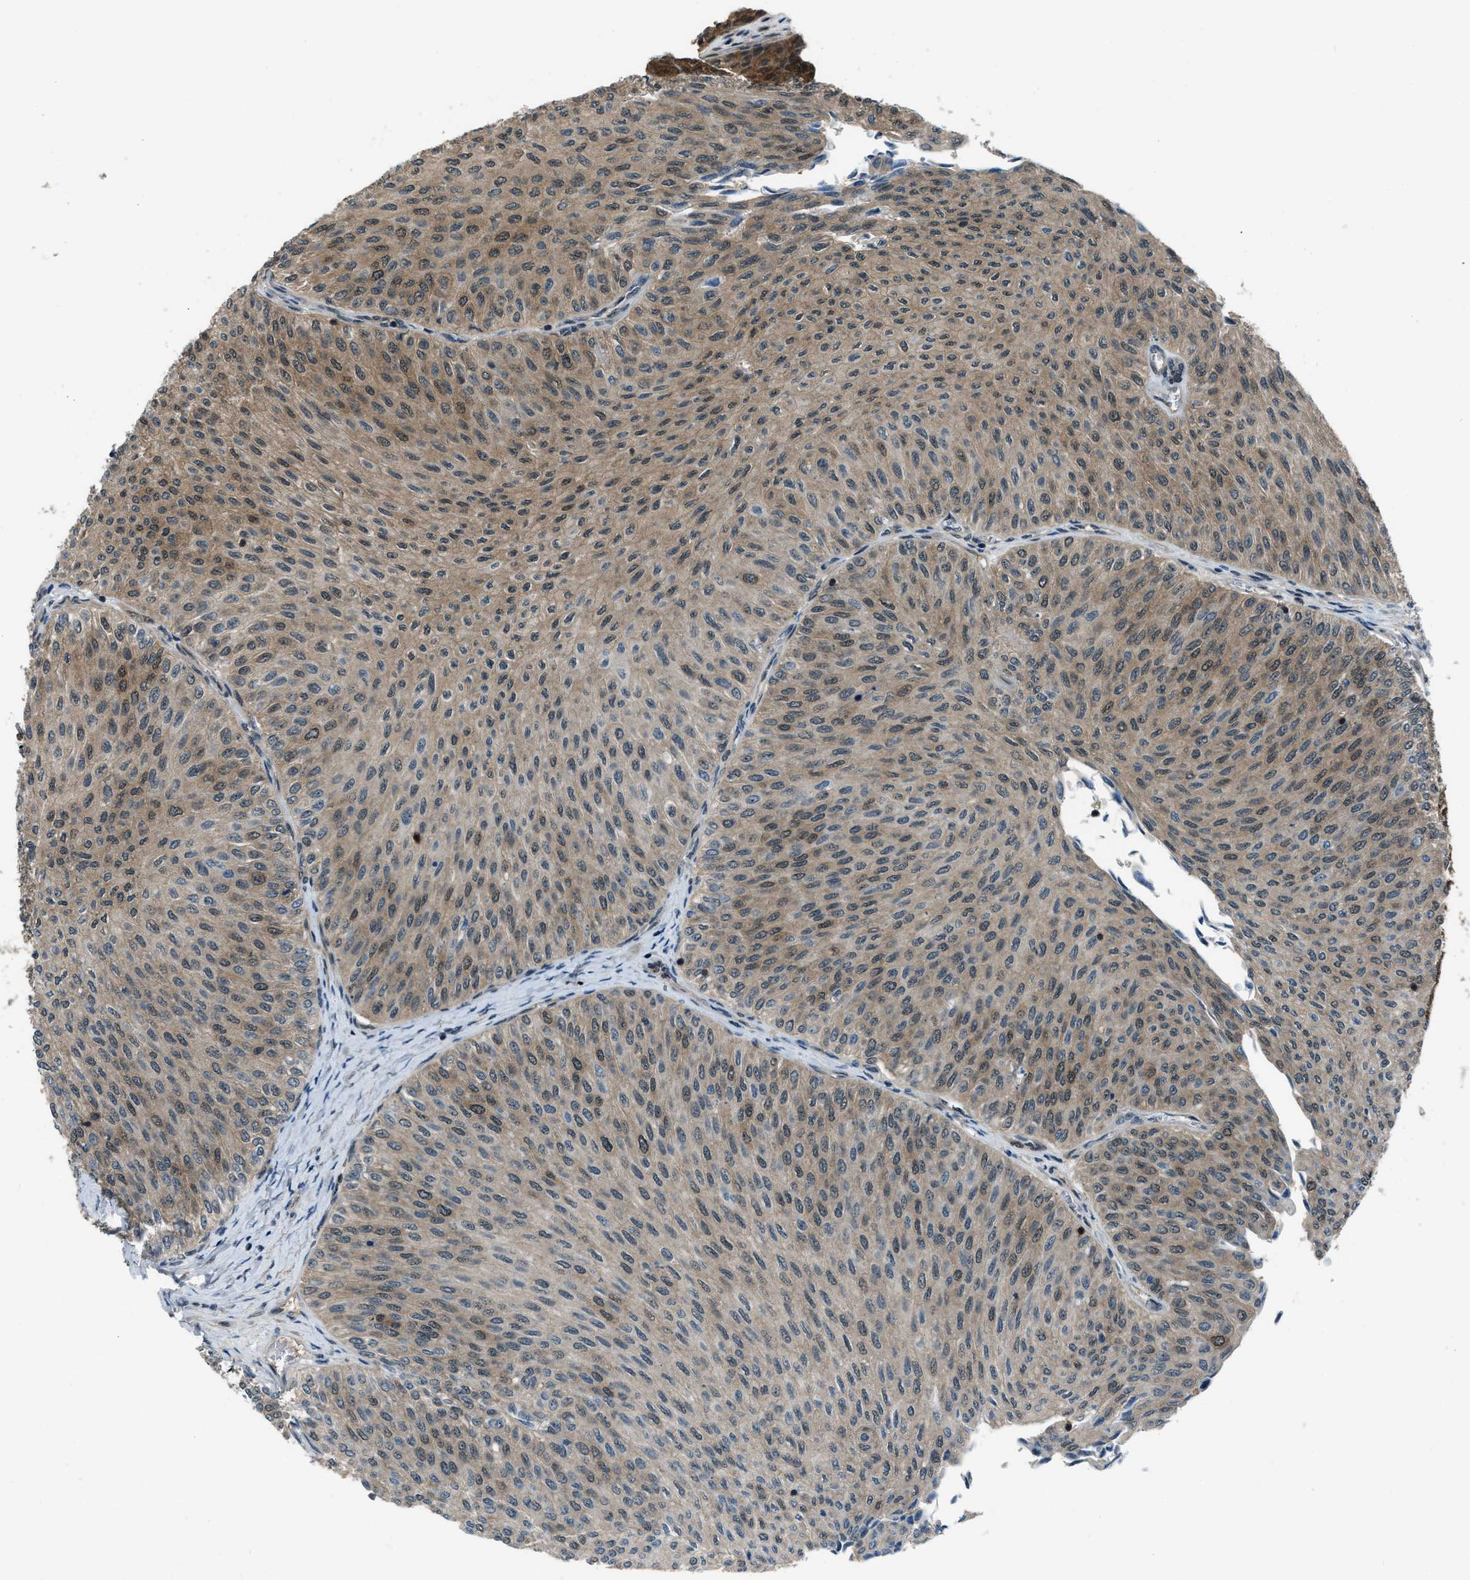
{"staining": {"intensity": "weak", "quantity": "25%-75%", "location": "cytoplasmic/membranous,nuclear"}, "tissue": "urothelial cancer", "cell_type": "Tumor cells", "image_type": "cancer", "snomed": [{"axis": "morphology", "description": "Urothelial carcinoma, Low grade"}, {"axis": "topography", "description": "Urinary bladder"}], "caption": "Immunohistochemical staining of urothelial cancer demonstrates low levels of weak cytoplasmic/membranous and nuclear positivity in about 25%-75% of tumor cells.", "gene": "NUDCD3", "patient": {"sex": "male", "age": 78}}